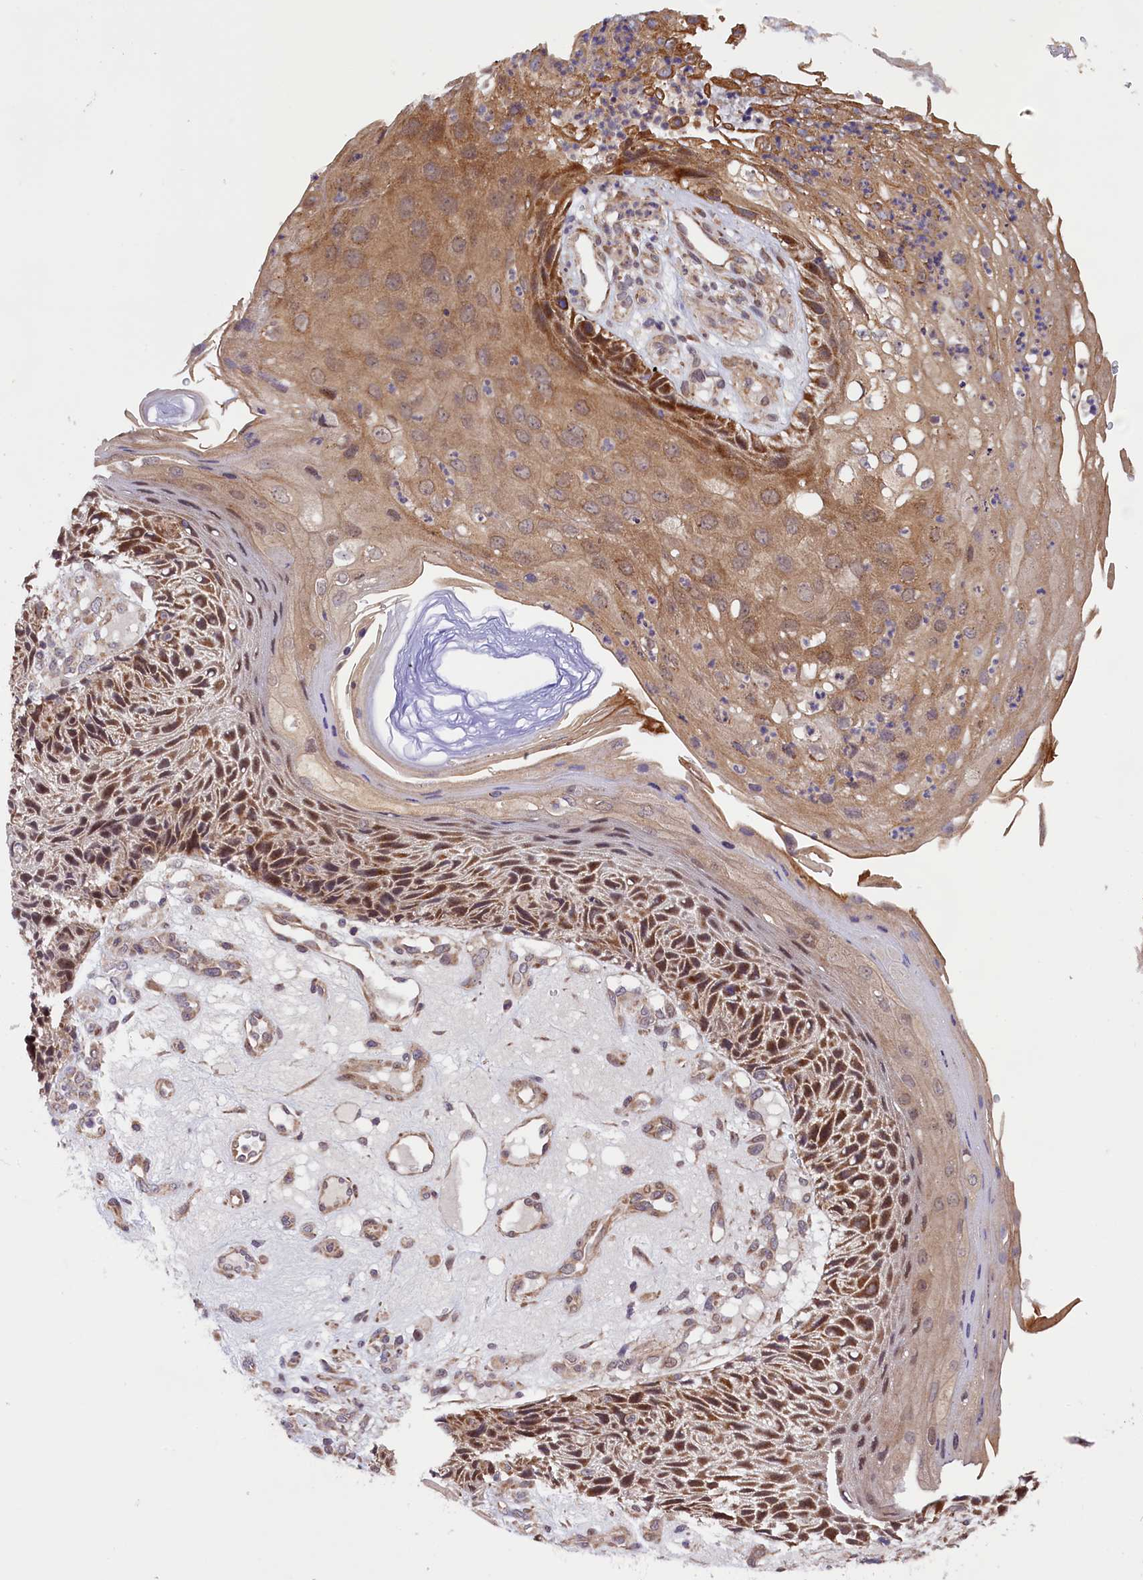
{"staining": {"intensity": "moderate", "quantity": "25%-75%", "location": "cytoplasmic/membranous"}, "tissue": "skin cancer", "cell_type": "Tumor cells", "image_type": "cancer", "snomed": [{"axis": "morphology", "description": "Squamous cell carcinoma, NOS"}, {"axis": "topography", "description": "Skin"}], "caption": "Squamous cell carcinoma (skin) tissue displays moderate cytoplasmic/membranous staining in approximately 25%-75% of tumor cells (DAB IHC with brightfield microscopy, high magnification).", "gene": "DOHH", "patient": {"sex": "female", "age": 88}}